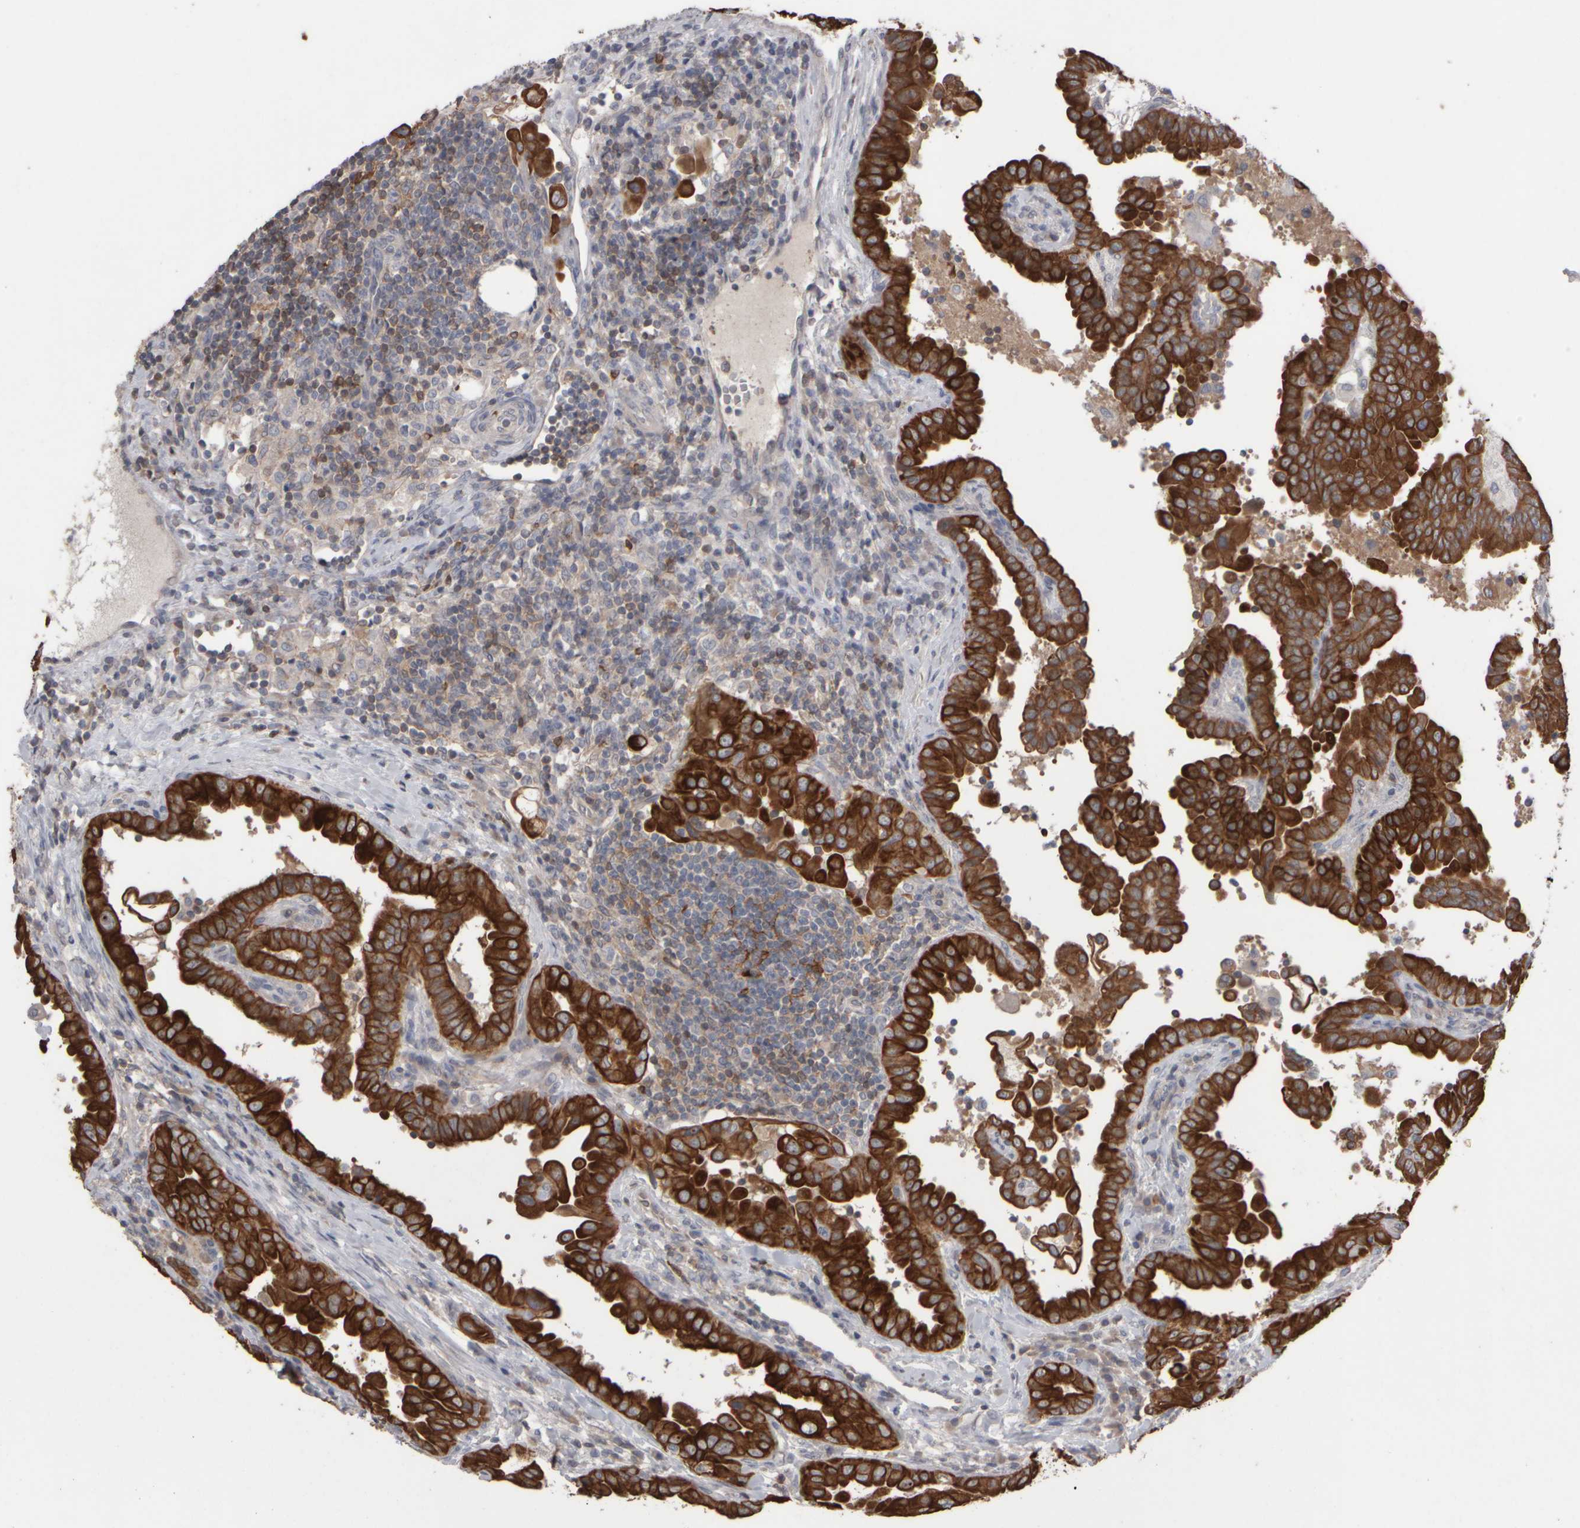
{"staining": {"intensity": "strong", "quantity": ">75%", "location": "cytoplasmic/membranous"}, "tissue": "thyroid cancer", "cell_type": "Tumor cells", "image_type": "cancer", "snomed": [{"axis": "morphology", "description": "Papillary adenocarcinoma, NOS"}, {"axis": "topography", "description": "Thyroid gland"}], "caption": "Approximately >75% of tumor cells in thyroid cancer show strong cytoplasmic/membranous protein positivity as visualized by brown immunohistochemical staining.", "gene": "EPHX2", "patient": {"sex": "male", "age": 33}}